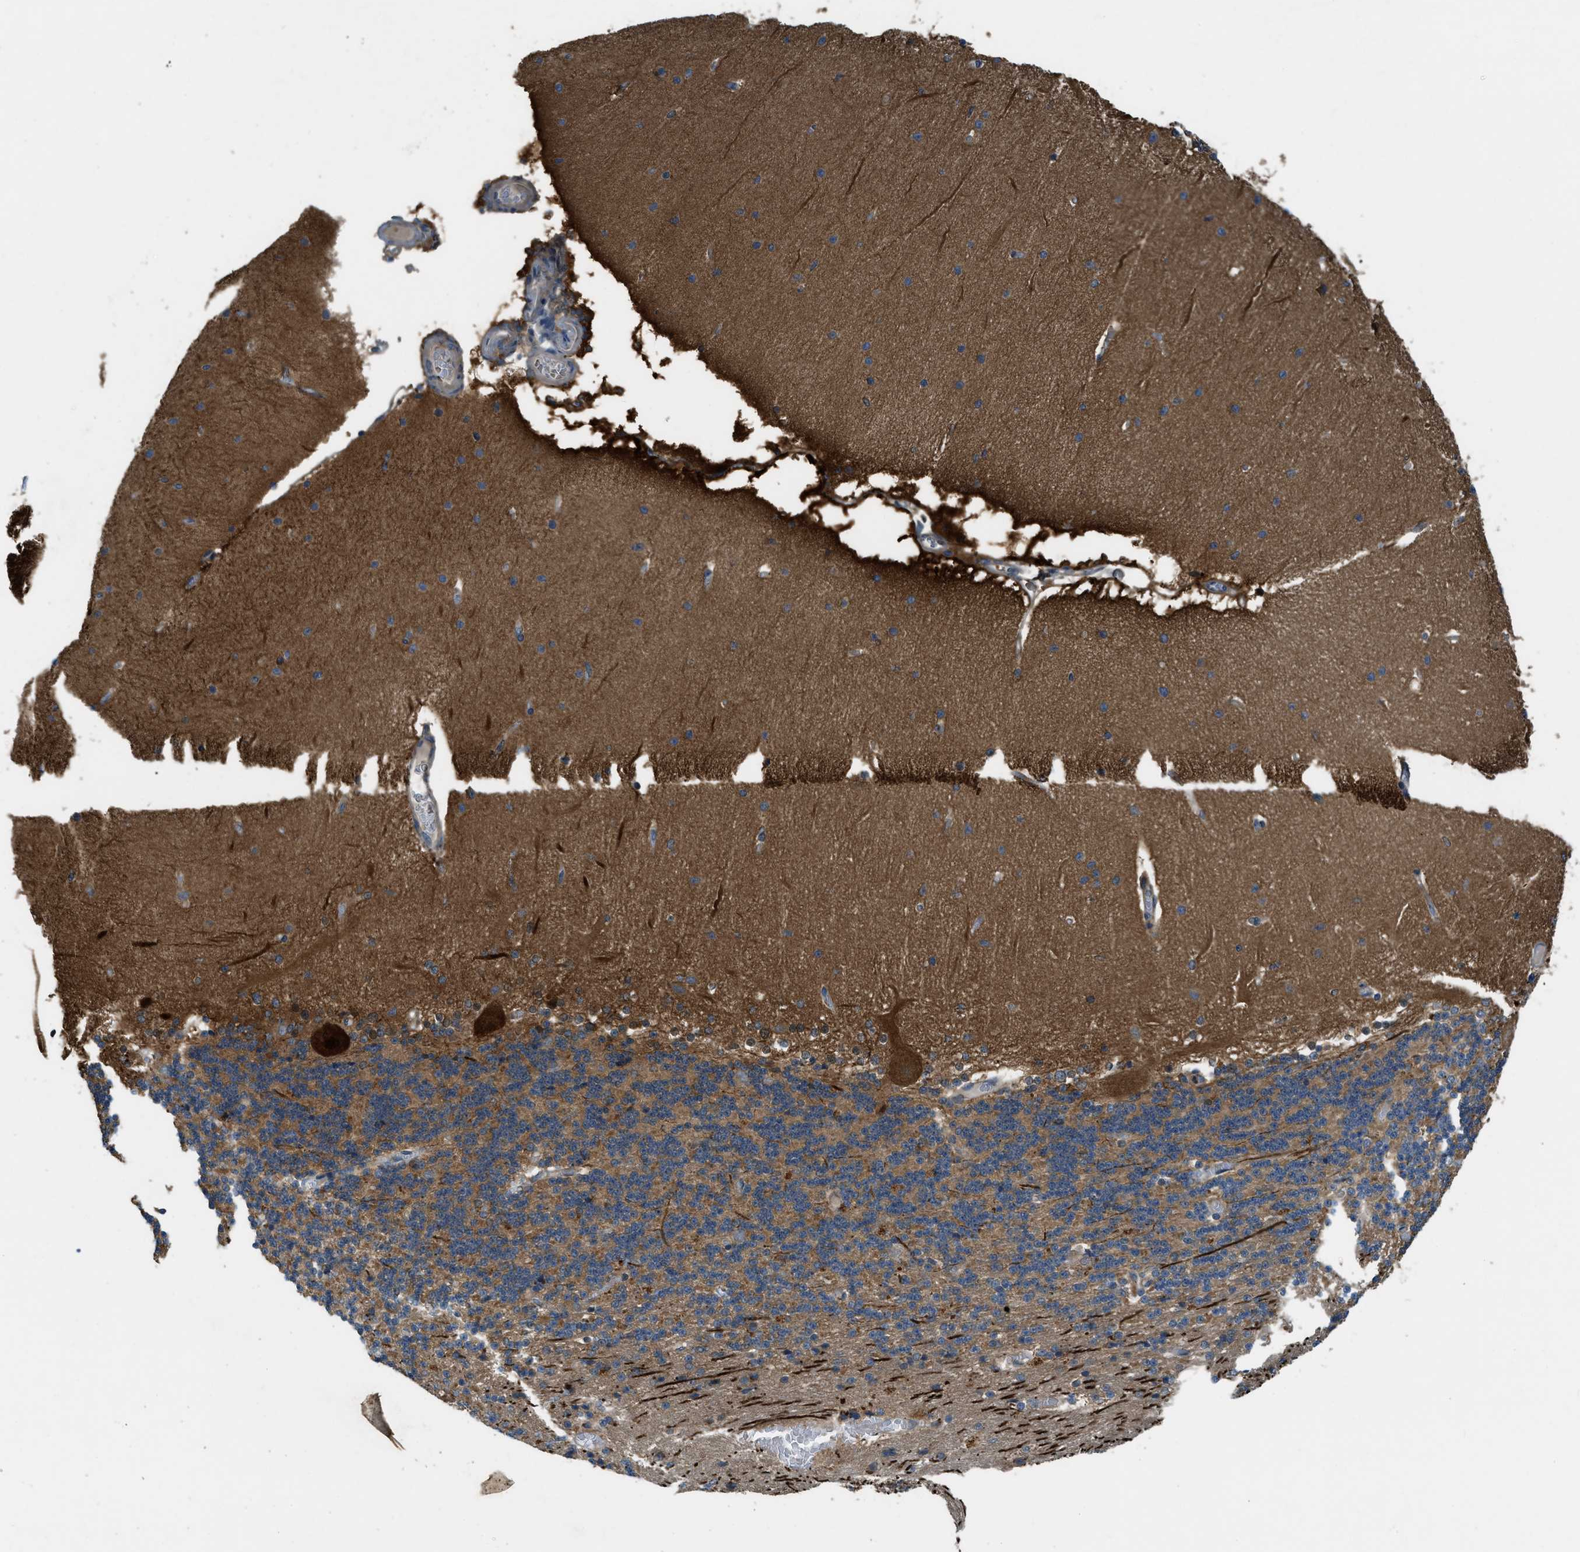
{"staining": {"intensity": "moderate", "quantity": "25%-75%", "location": "cytoplasmic/membranous"}, "tissue": "cerebellum", "cell_type": "Cells in granular layer", "image_type": "normal", "snomed": [{"axis": "morphology", "description": "Normal tissue, NOS"}, {"axis": "topography", "description": "Cerebellum"}], "caption": "Cells in granular layer reveal medium levels of moderate cytoplasmic/membranous positivity in about 25%-75% of cells in normal cerebellum. (Stains: DAB in brown, nuclei in blue, Microscopy: brightfield microscopy at high magnification).", "gene": "ADCY6", "patient": {"sex": "female", "age": 54}}